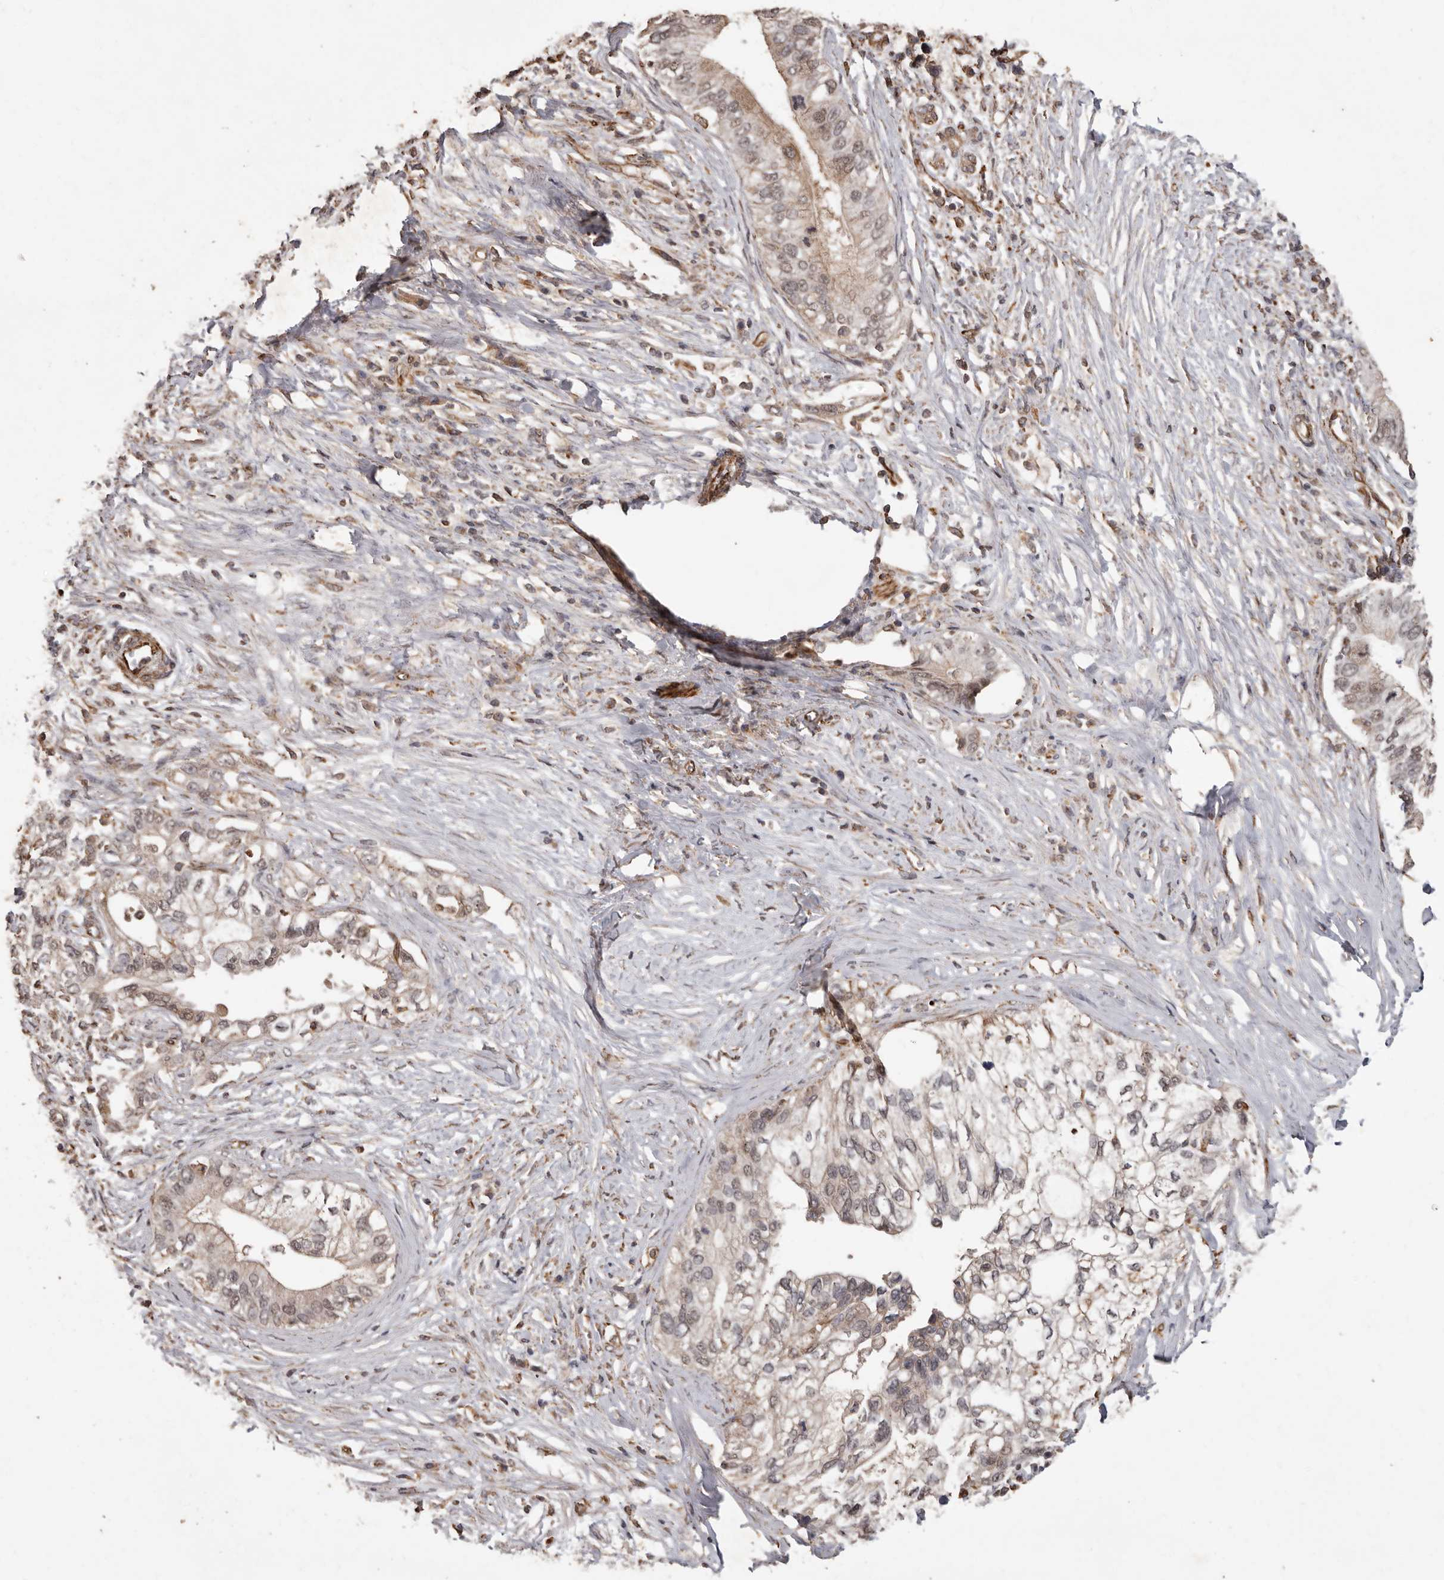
{"staining": {"intensity": "weak", "quantity": ">75%", "location": "cytoplasmic/membranous,nuclear"}, "tissue": "pancreatic cancer", "cell_type": "Tumor cells", "image_type": "cancer", "snomed": [{"axis": "morphology", "description": "Normal tissue, NOS"}, {"axis": "morphology", "description": "Adenocarcinoma, NOS"}, {"axis": "topography", "description": "Pancreas"}, {"axis": "topography", "description": "Peripheral nerve tissue"}], "caption": "Pancreatic adenocarcinoma stained with a protein marker demonstrates weak staining in tumor cells.", "gene": "BRAT1", "patient": {"sex": "male", "age": 59}}